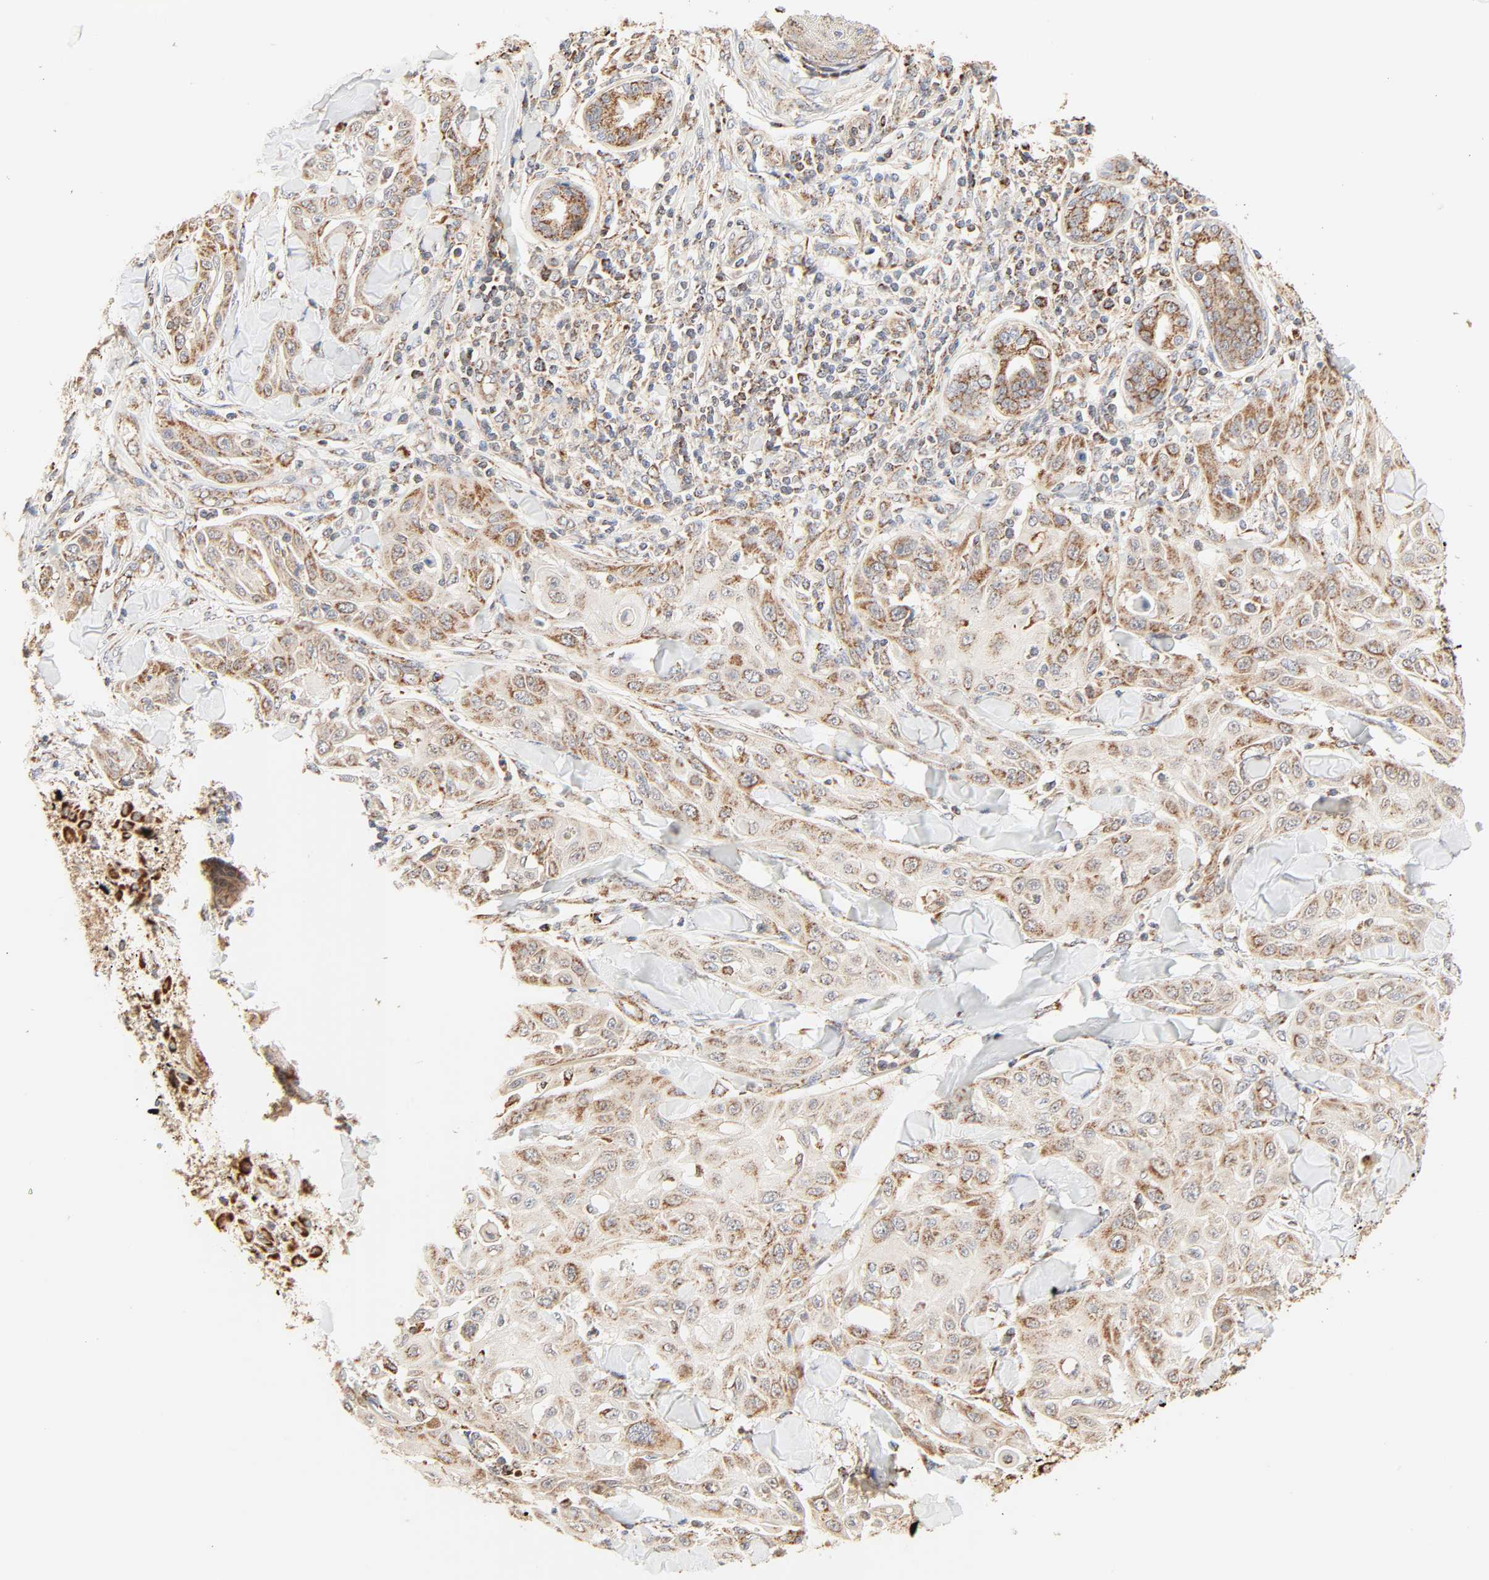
{"staining": {"intensity": "moderate", "quantity": ">75%", "location": "cytoplasmic/membranous"}, "tissue": "skin cancer", "cell_type": "Tumor cells", "image_type": "cancer", "snomed": [{"axis": "morphology", "description": "Squamous cell carcinoma, NOS"}, {"axis": "topography", "description": "Skin"}], "caption": "This micrograph displays immunohistochemistry staining of skin squamous cell carcinoma, with medium moderate cytoplasmic/membranous positivity in approximately >75% of tumor cells.", "gene": "ZMAT5", "patient": {"sex": "male", "age": 24}}